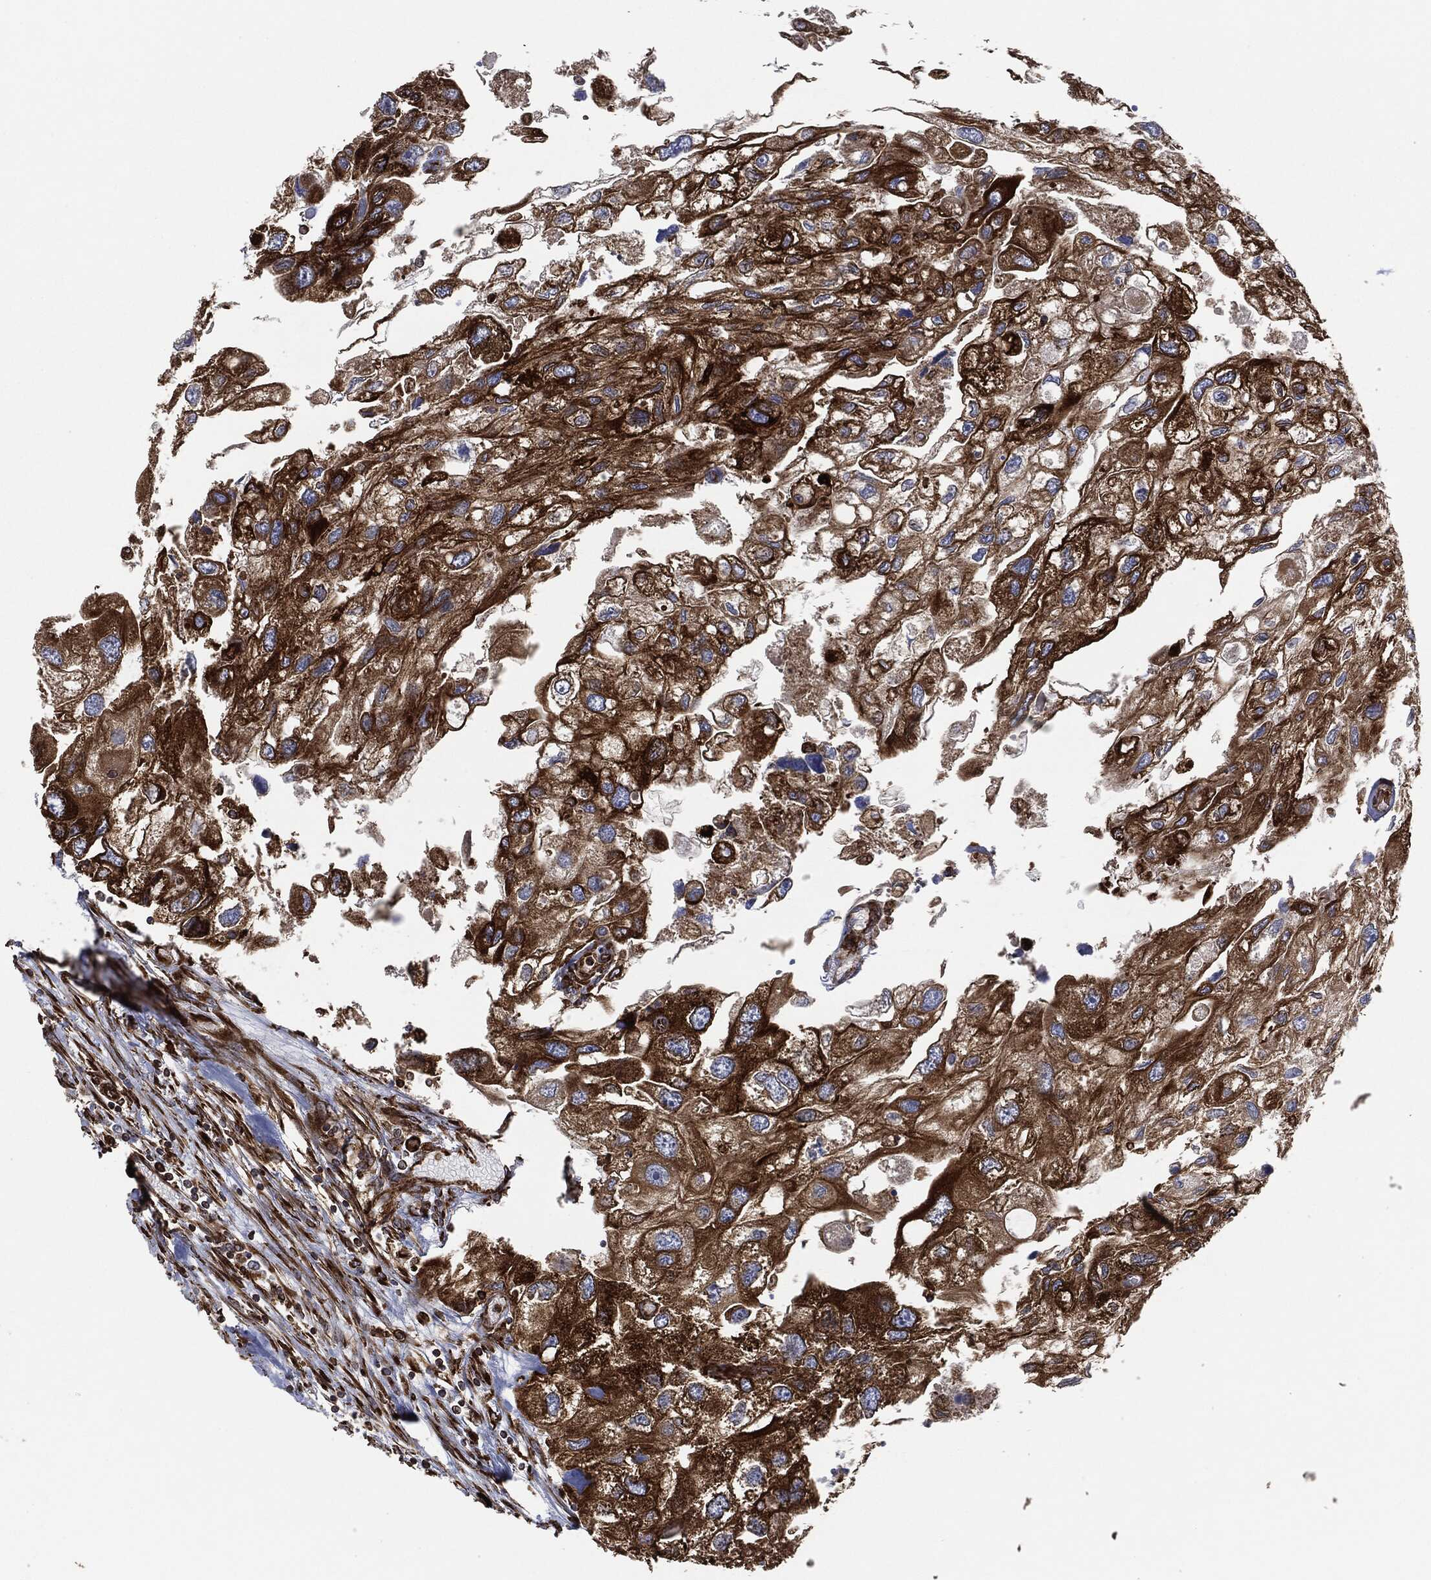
{"staining": {"intensity": "strong", "quantity": ">75%", "location": "cytoplasmic/membranous"}, "tissue": "urothelial cancer", "cell_type": "Tumor cells", "image_type": "cancer", "snomed": [{"axis": "morphology", "description": "Urothelial carcinoma, High grade"}, {"axis": "topography", "description": "Urinary bladder"}], "caption": "Urothelial cancer stained for a protein shows strong cytoplasmic/membranous positivity in tumor cells.", "gene": "AMFR", "patient": {"sex": "male", "age": 59}}